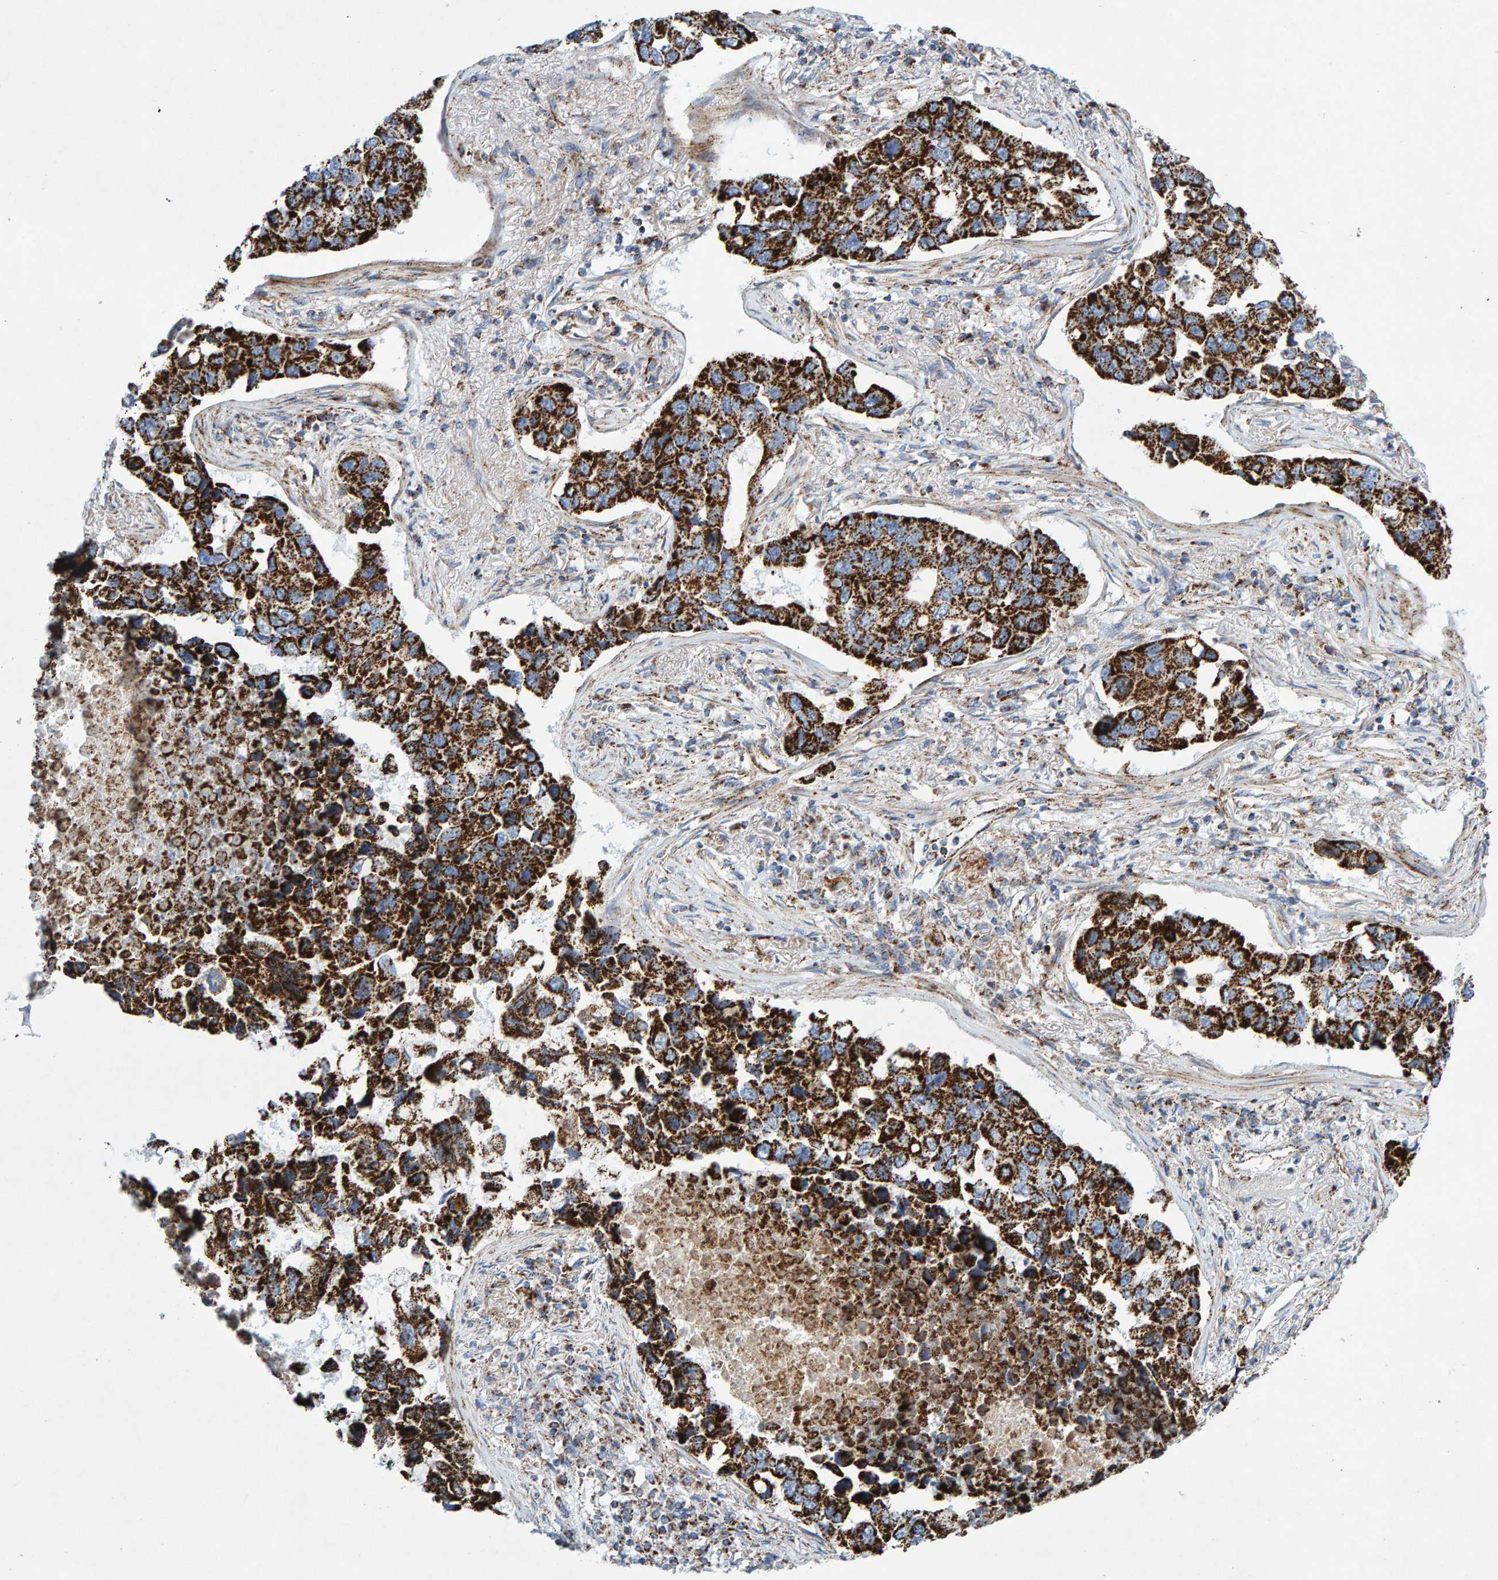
{"staining": {"intensity": "strong", "quantity": ">75%", "location": "cytoplasmic/membranous"}, "tissue": "lung cancer", "cell_type": "Tumor cells", "image_type": "cancer", "snomed": [{"axis": "morphology", "description": "Adenocarcinoma, NOS"}, {"axis": "topography", "description": "Lung"}], "caption": "Protein staining of adenocarcinoma (lung) tissue exhibits strong cytoplasmic/membranous expression in about >75% of tumor cells.", "gene": "GGTA1", "patient": {"sex": "male", "age": 64}}